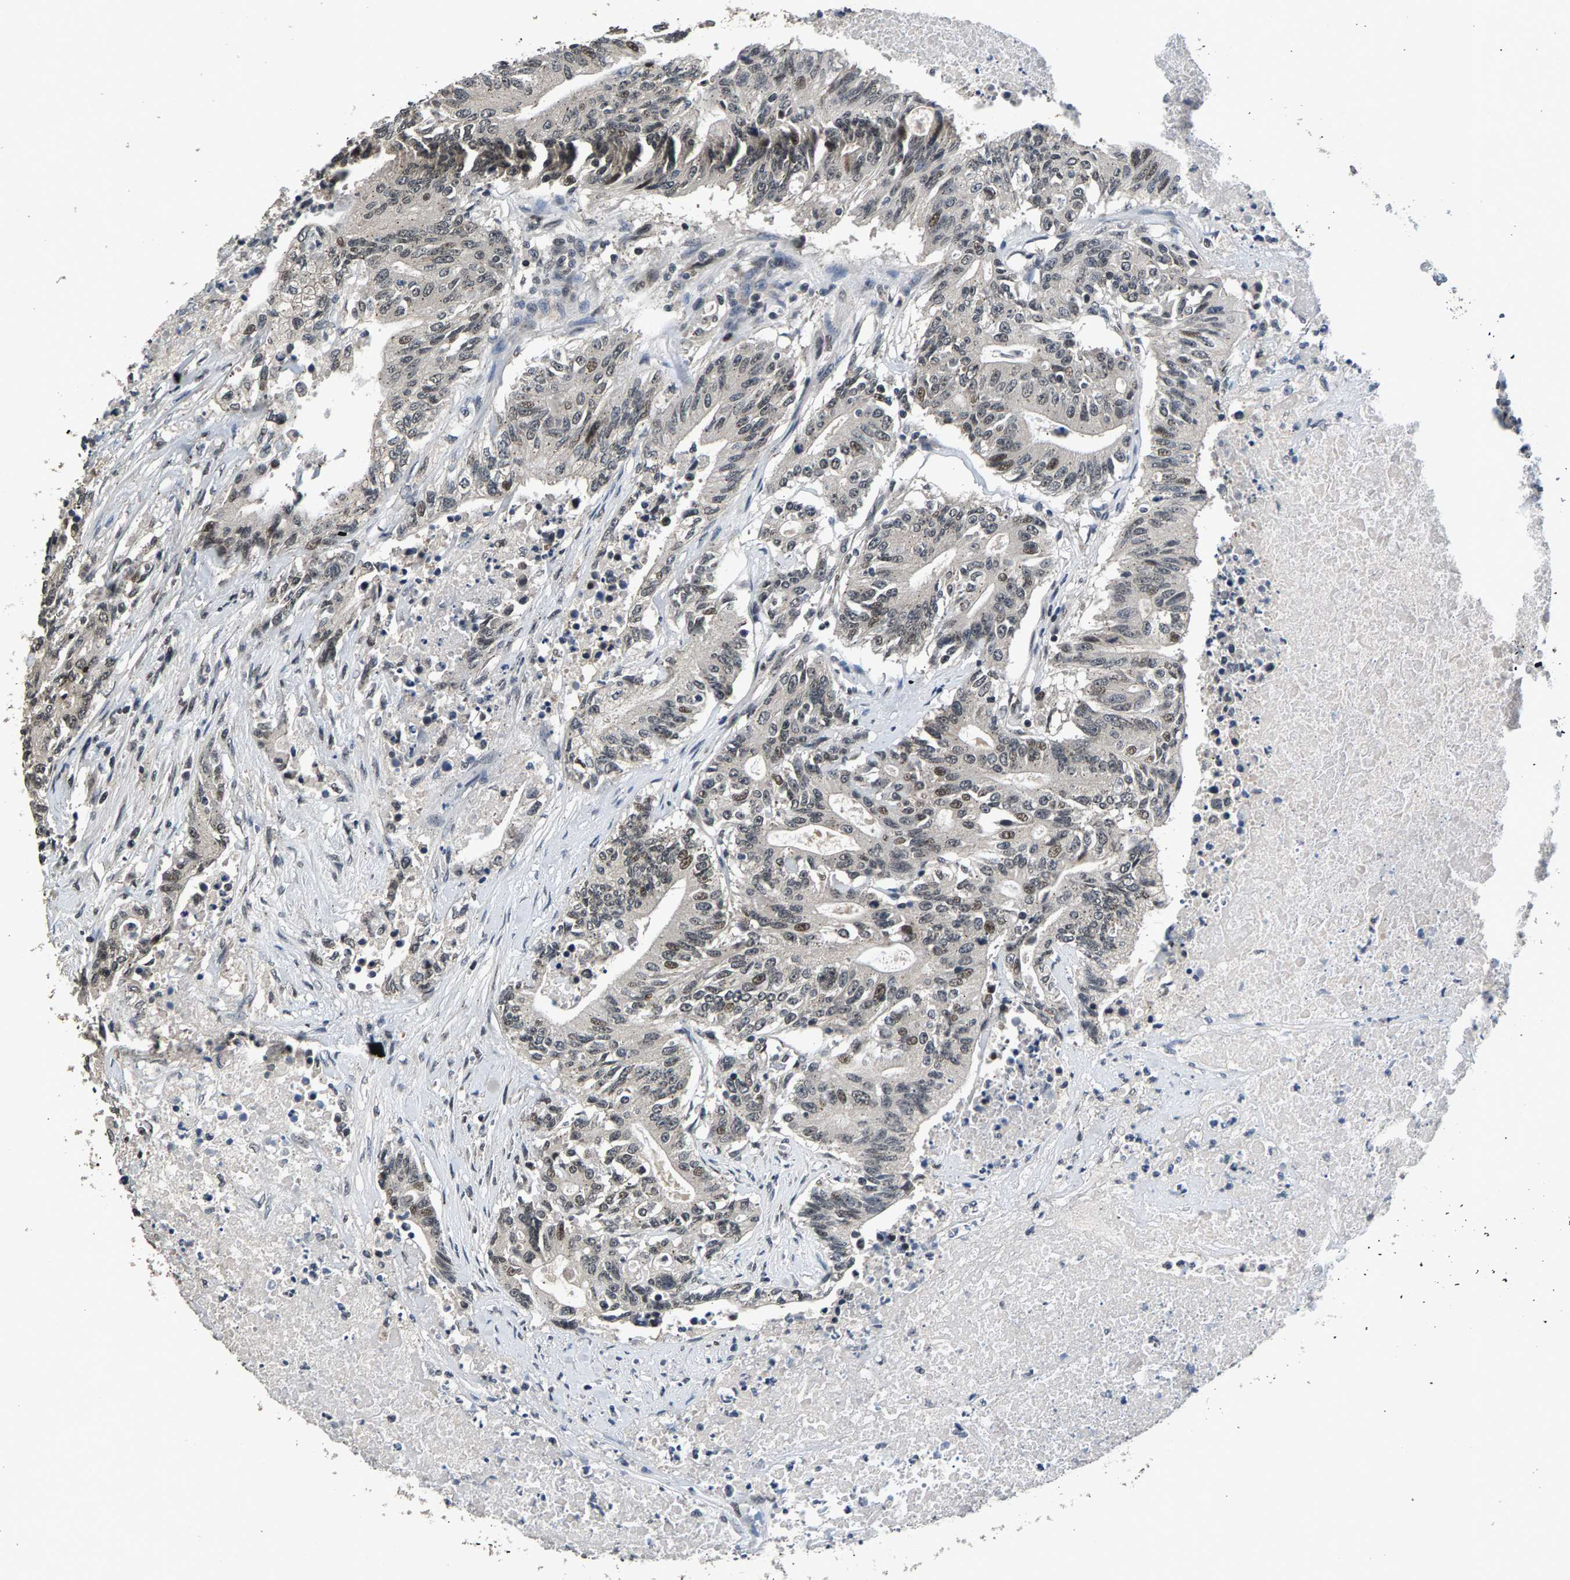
{"staining": {"intensity": "weak", "quantity": "25%-75%", "location": "nuclear"}, "tissue": "colorectal cancer", "cell_type": "Tumor cells", "image_type": "cancer", "snomed": [{"axis": "morphology", "description": "Adenocarcinoma, NOS"}, {"axis": "topography", "description": "Colon"}], "caption": "Protein expression analysis of human colorectal adenocarcinoma reveals weak nuclear expression in about 25%-75% of tumor cells. The staining is performed using DAB brown chromogen to label protein expression. The nuclei are counter-stained blue using hematoxylin.", "gene": "RBM33", "patient": {"sex": "female", "age": 77}}